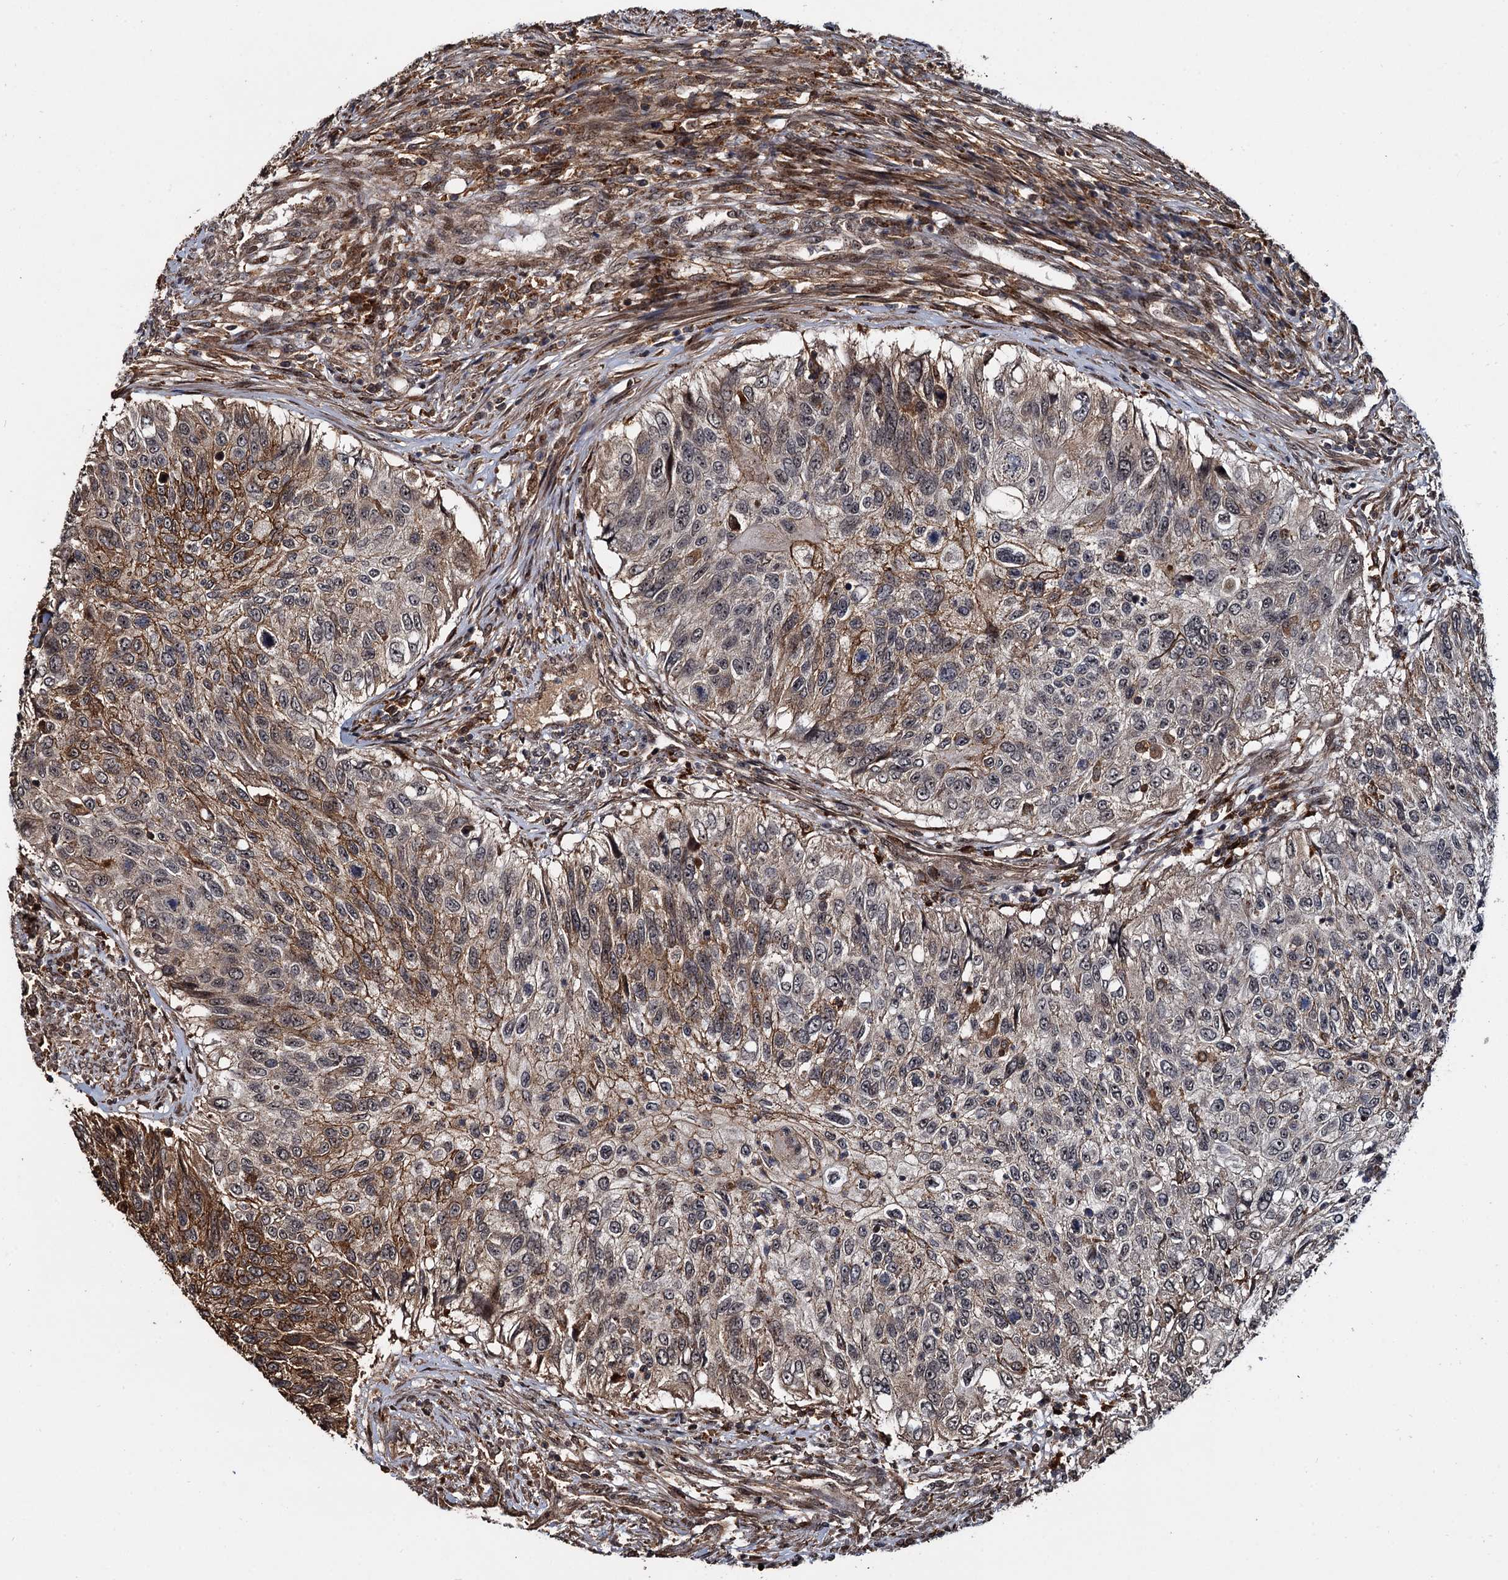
{"staining": {"intensity": "moderate", "quantity": "<25%", "location": "cytoplasmic/membranous"}, "tissue": "urothelial cancer", "cell_type": "Tumor cells", "image_type": "cancer", "snomed": [{"axis": "morphology", "description": "Urothelial carcinoma, High grade"}, {"axis": "topography", "description": "Urinary bladder"}], "caption": "Urothelial cancer was stained to show a protein in brown. There is low levels of moderate cytoplasmic/membranous staining in approximately <25% of tumor cells. The protein is shown in brown color, while the nuclei are stained blue.", "gene": "CEP192", "patient": {"sex": "female", "age": 60}}